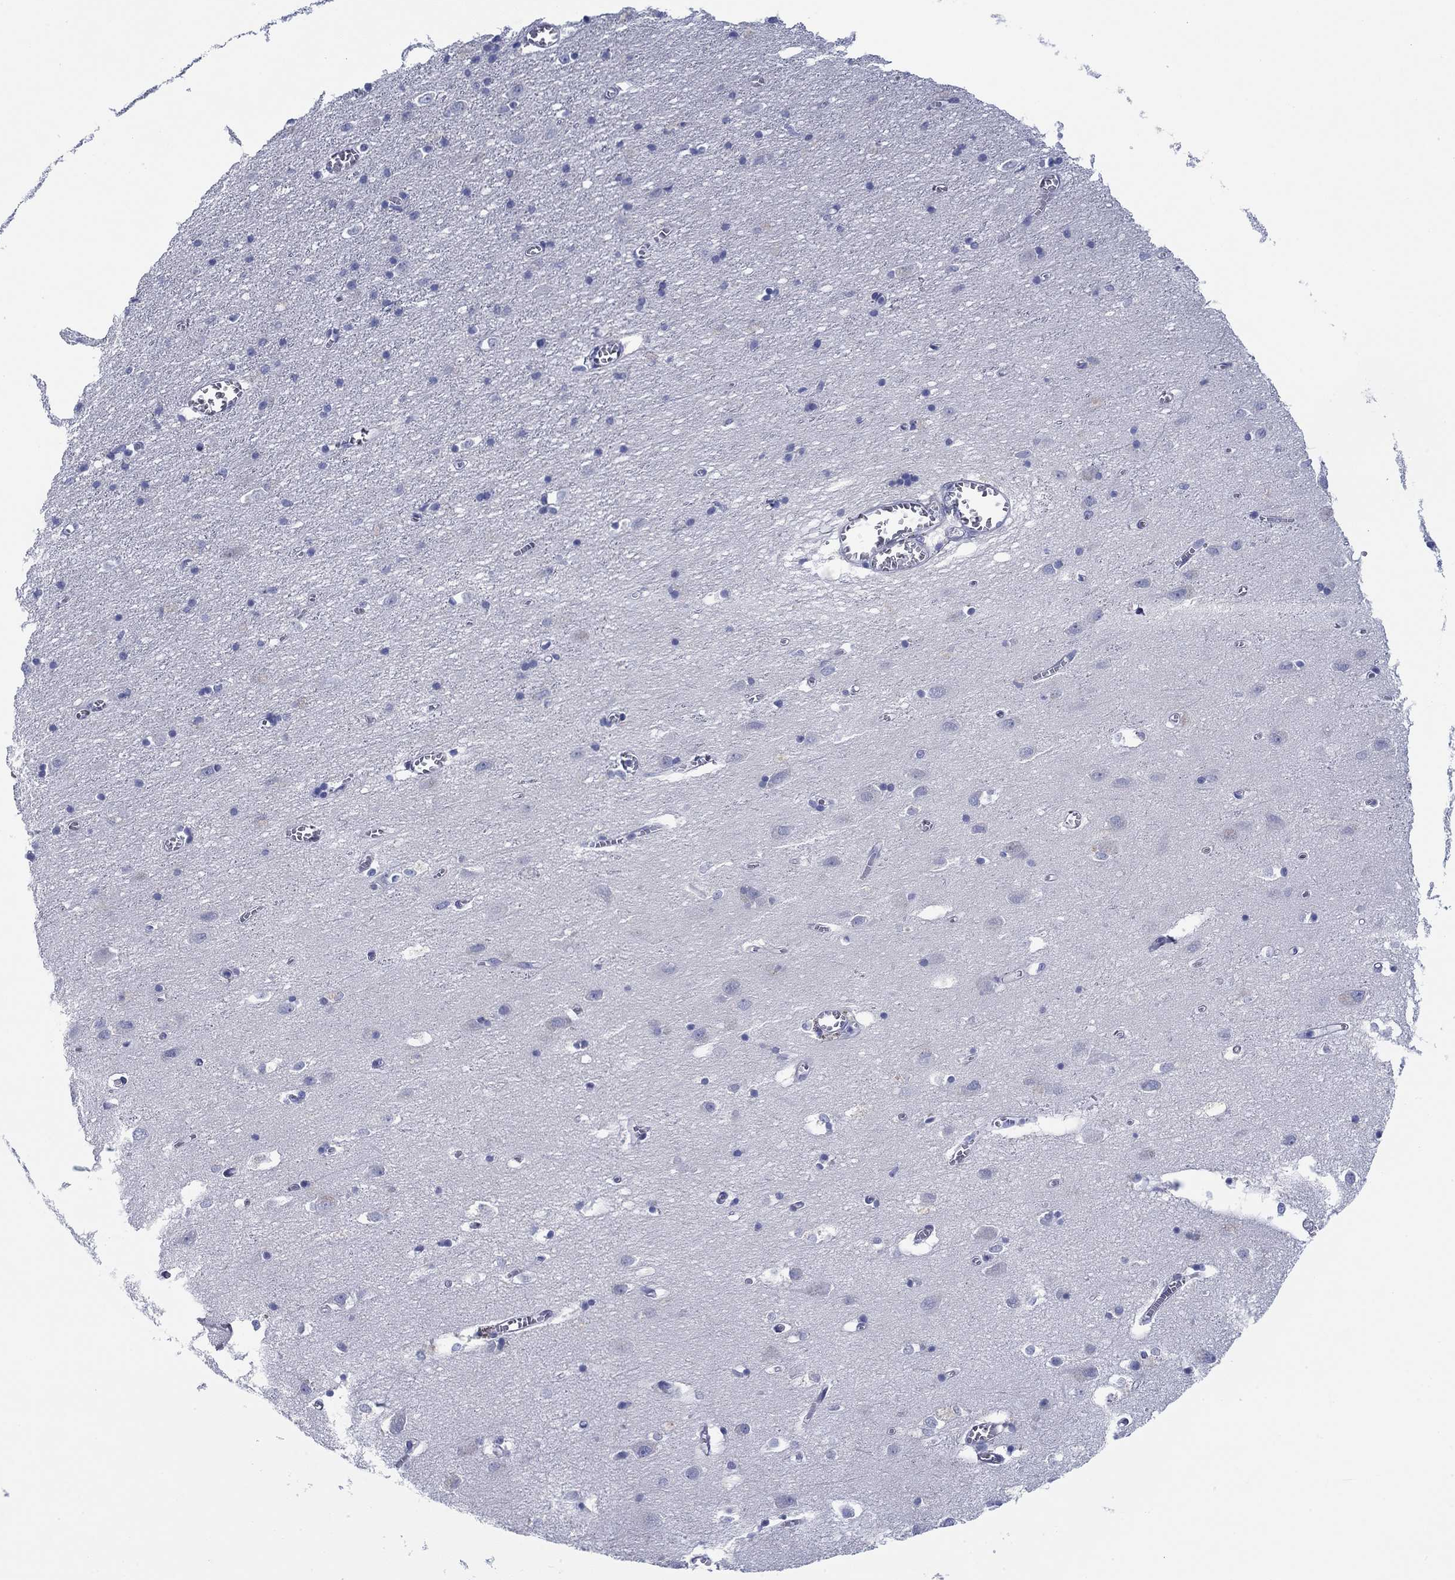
{"staining": {"intensity": "negative", "quantity": "none", "location": "none"}, "tissue": "cerebral cortex", "cell_type": "Endothelial cells", "image_type": "normal", "snomed": [{"axis": "morphology", "description": "Normal tissue, NOS"}, {"axis": "topography", "description": "Cerebral cortex"}], "caption": "Micrograph shows no protein positivity in endothelial cells of unremarkable cerebral cortex. Brightfield microscopy of immunohistochemistry stained with DAB (brown) and hematoxylin (blue), captured at high magnification.", "gene": "SVEP1", "patient": {"sex": "male", "age": 70}}